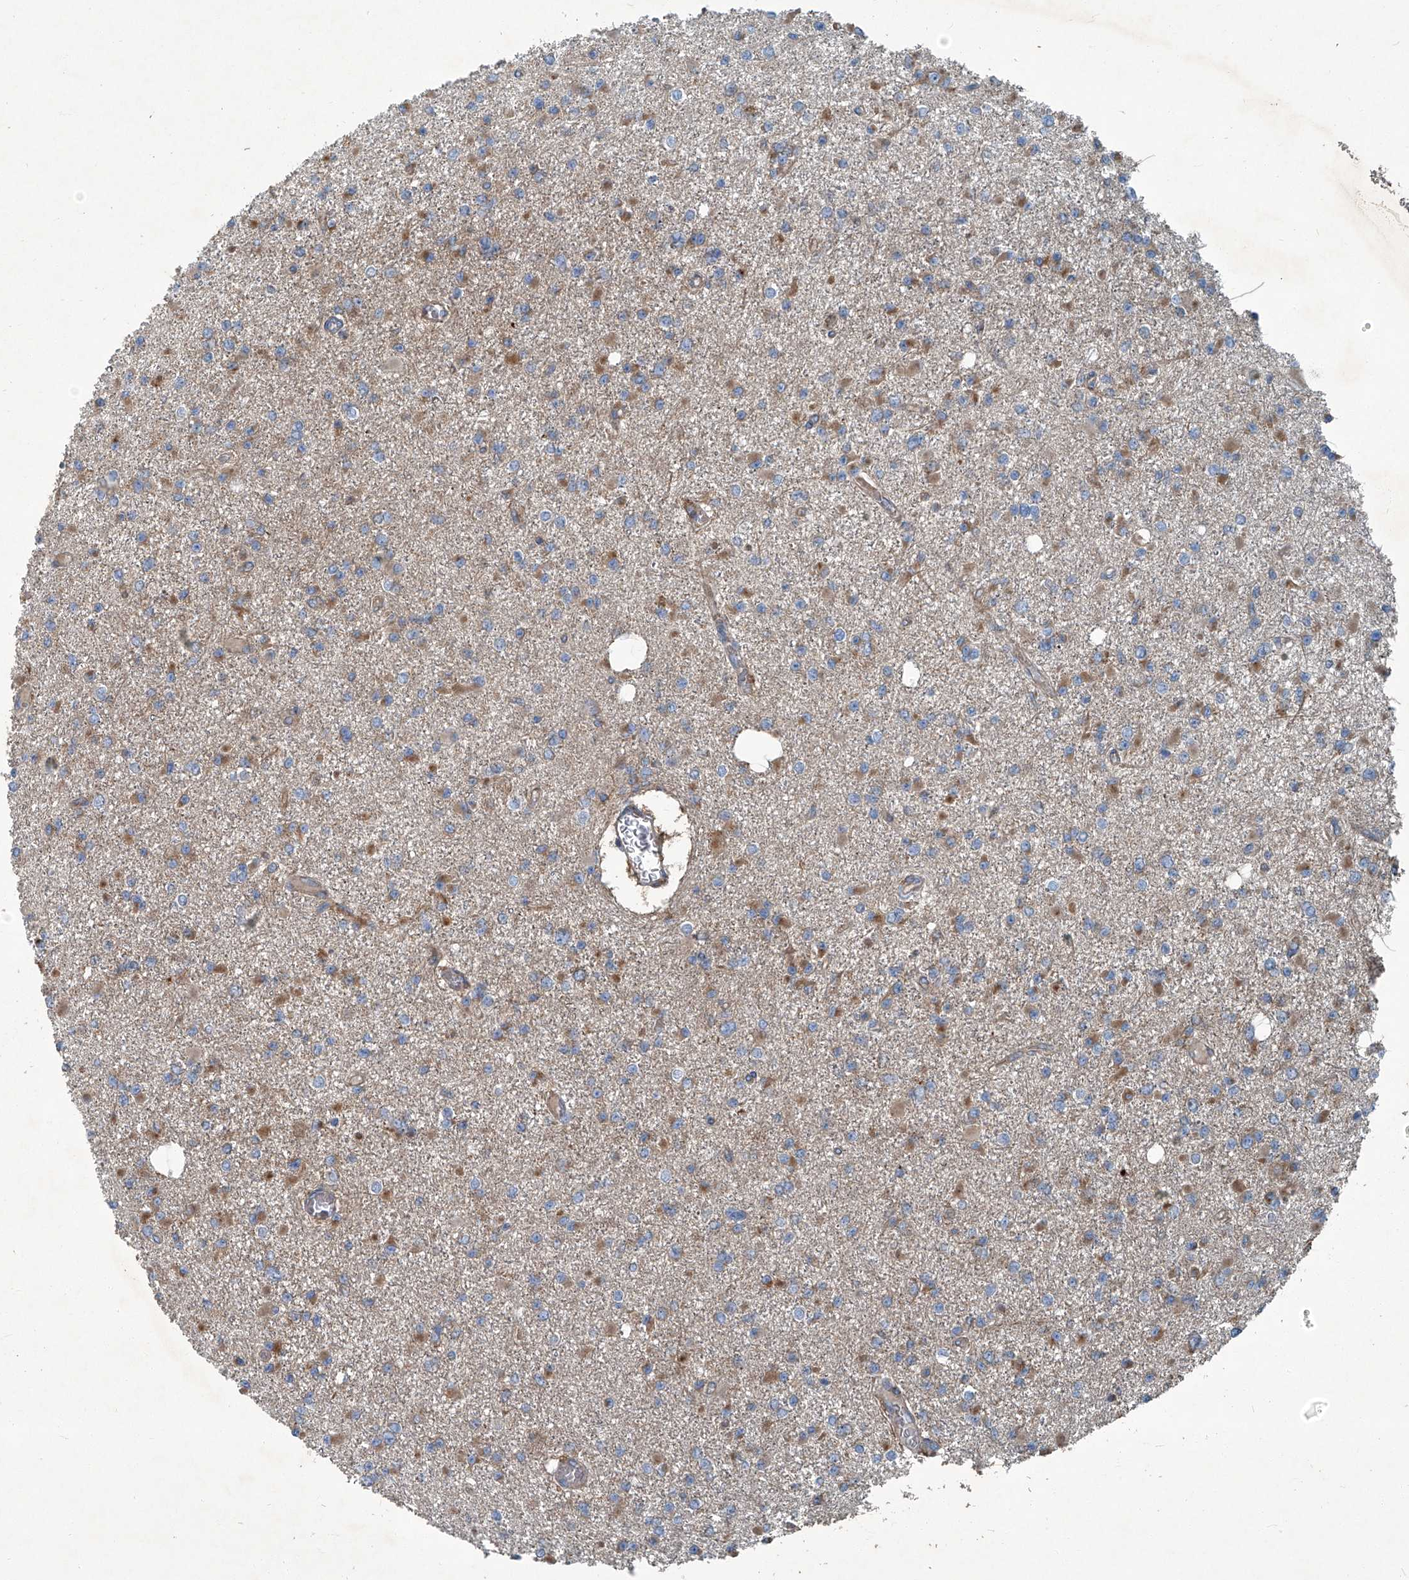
{"staining": {"intensity": "moderate", "quantity": "25%-75%", "location": "cytoplasmic/membranous"}, "tissue": "glioma", "cell_type": "Tumor cells", "image_type": "cancer", "snomed": [{"axis": "morphology", "description": "Glioma, malignant, Low grade"}, {"axis": "topography", "description": "Brain"}], "caption": "A brown stain shows moderate cytoplasmic/membranous expression of a protein in human malignant low-grade glioma tumor cells. The staining is performed using DAB brown chromogen to label protein expression. The nuclei are counter-stained blue using hematoxylin.", "gene": "PIGH", "patient": {"sex": "female", "age": 22}}